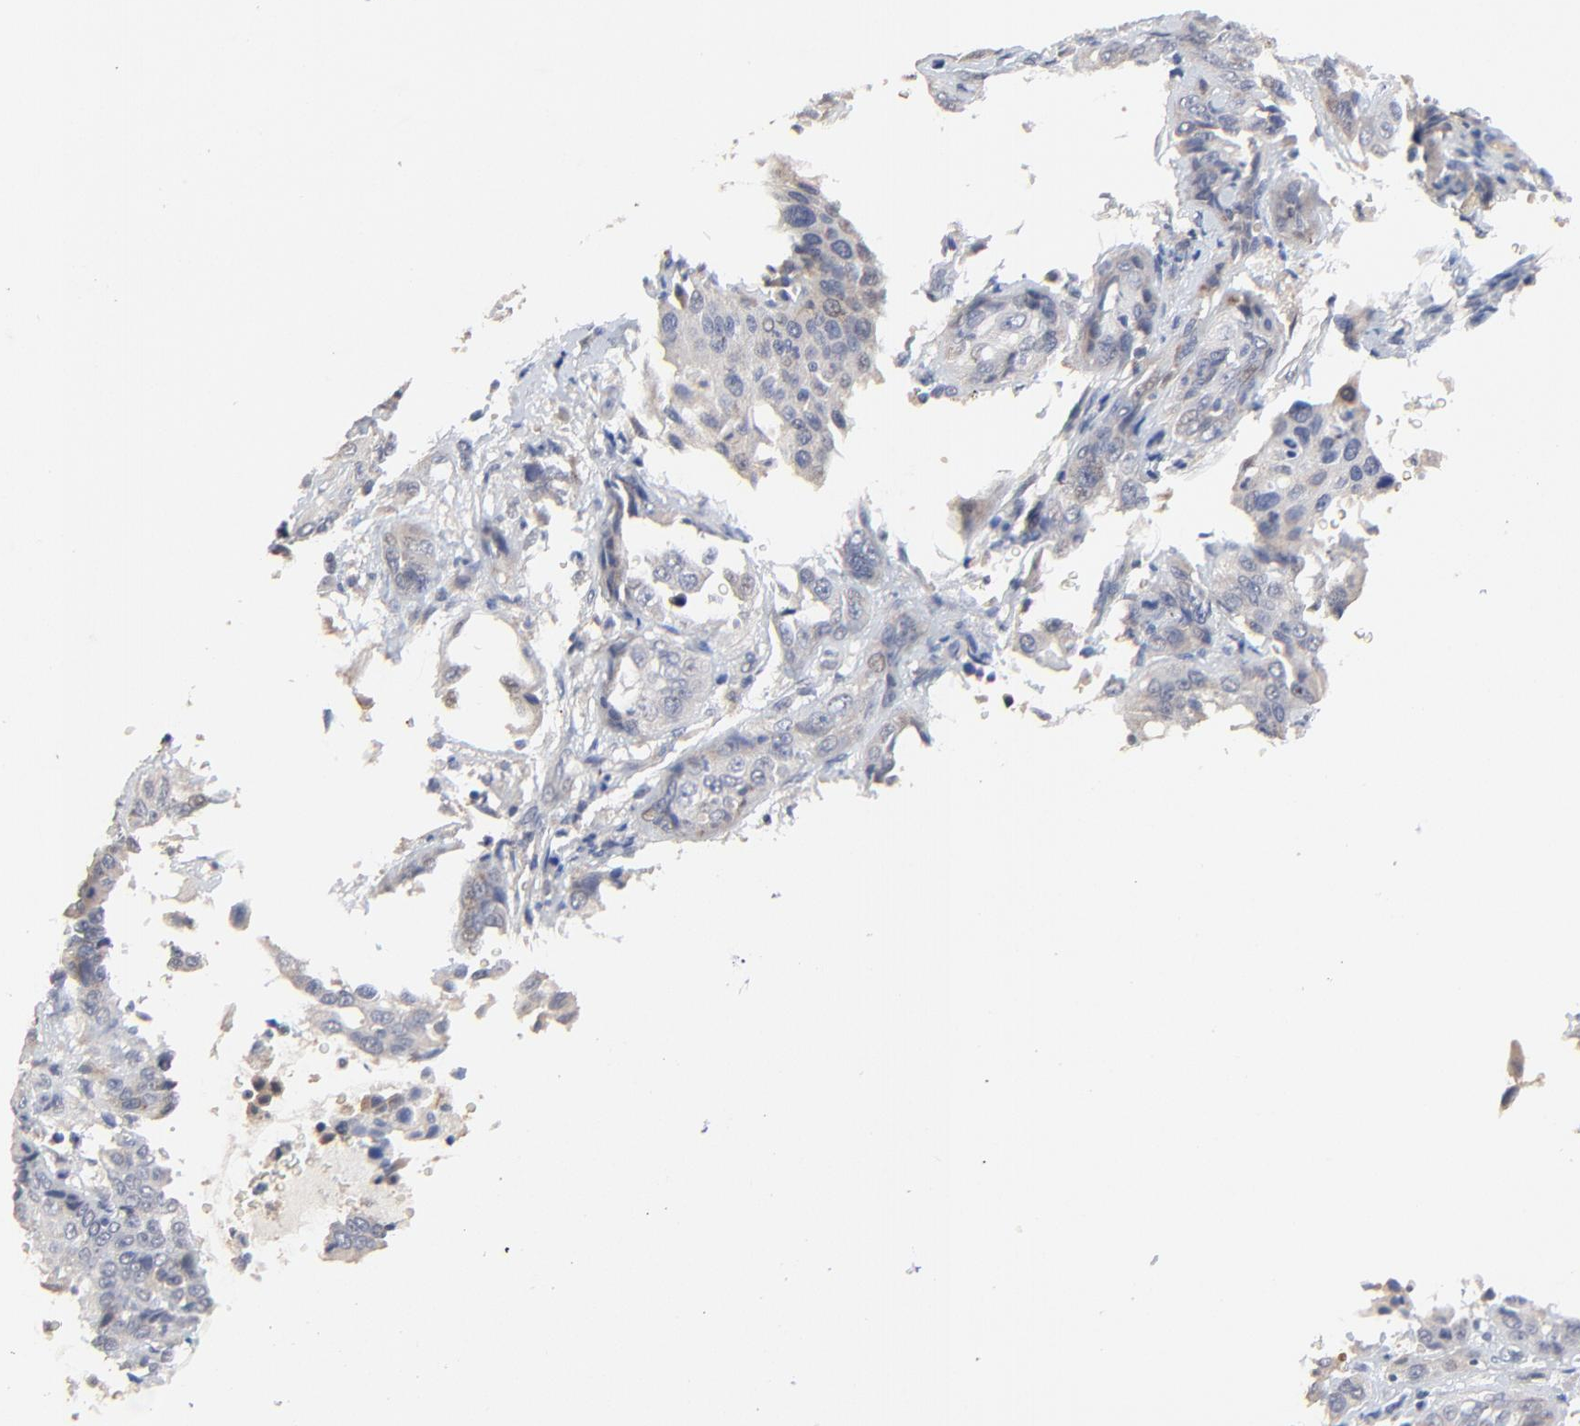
{"staining": {"intensity": "weak", "quantity": "25%-75%", "location": "cytoplasmic/membranous"}, "tissue": "cervical cancer", "cell_type": "Tumor cells", "image_type": "cancer", "snomed": [{"axis": "morphology", "description": "Squamous cell carcinoma, NOS"}, {"axis": "topography", "description": "Cervix"}], "caption": "Protein expression analysis of human cervical cancer (squamous cell carcinoma) reveals weak cytoplasmic/membranous positivity in about 25%-75% of tumor cells. The staining is performed using DAB brown chromogen to label protein expression. The nuclei are counter-stained blue using hematoxylin.", "gene": "FANCB", "patient": {"sex": "female", "age": 41}}